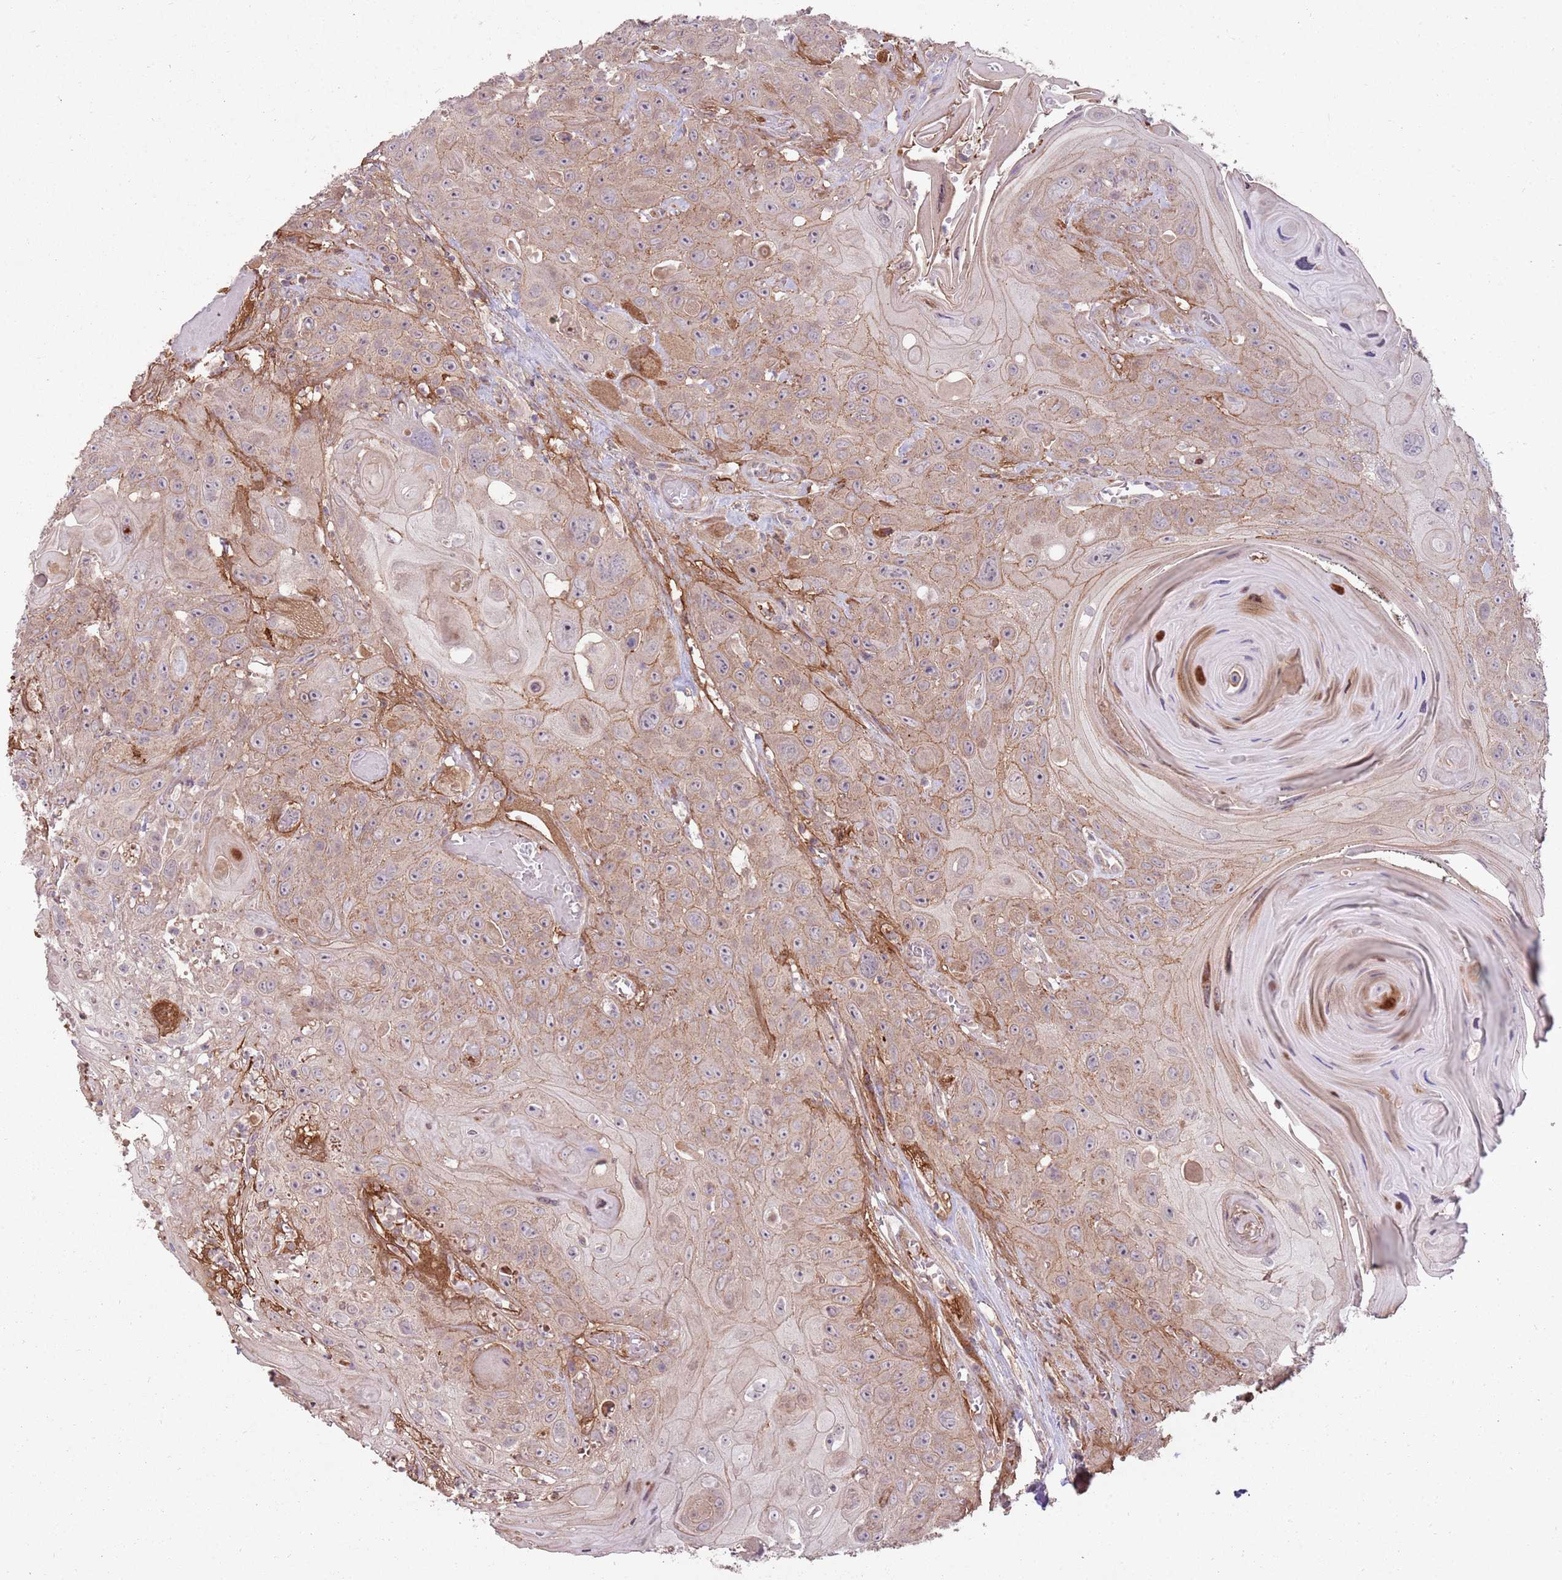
{"staining": {"intensity": "weak", "quantity": ">75%", "location": "cytoplasmic/membranous"}, "tissue": "head and neck cancer", "cell_type": "Tumor cells", "image_type": "cancer", "snomed": [{"axis": "morphology", "description": "Squamous cell carcinoma, NOS"}, {"axis": "topography", "description": "Head-Neck"}], "caption": "This is a histology image of immunohistochemistry (IHC) staining of squamous cell carcinoma (head and neck), which shows weak expression in the cytoplasmic/membranous of tumor cells.", "gene": "SPATA31D1", "patient": {"sex": "female", "age": 59}}